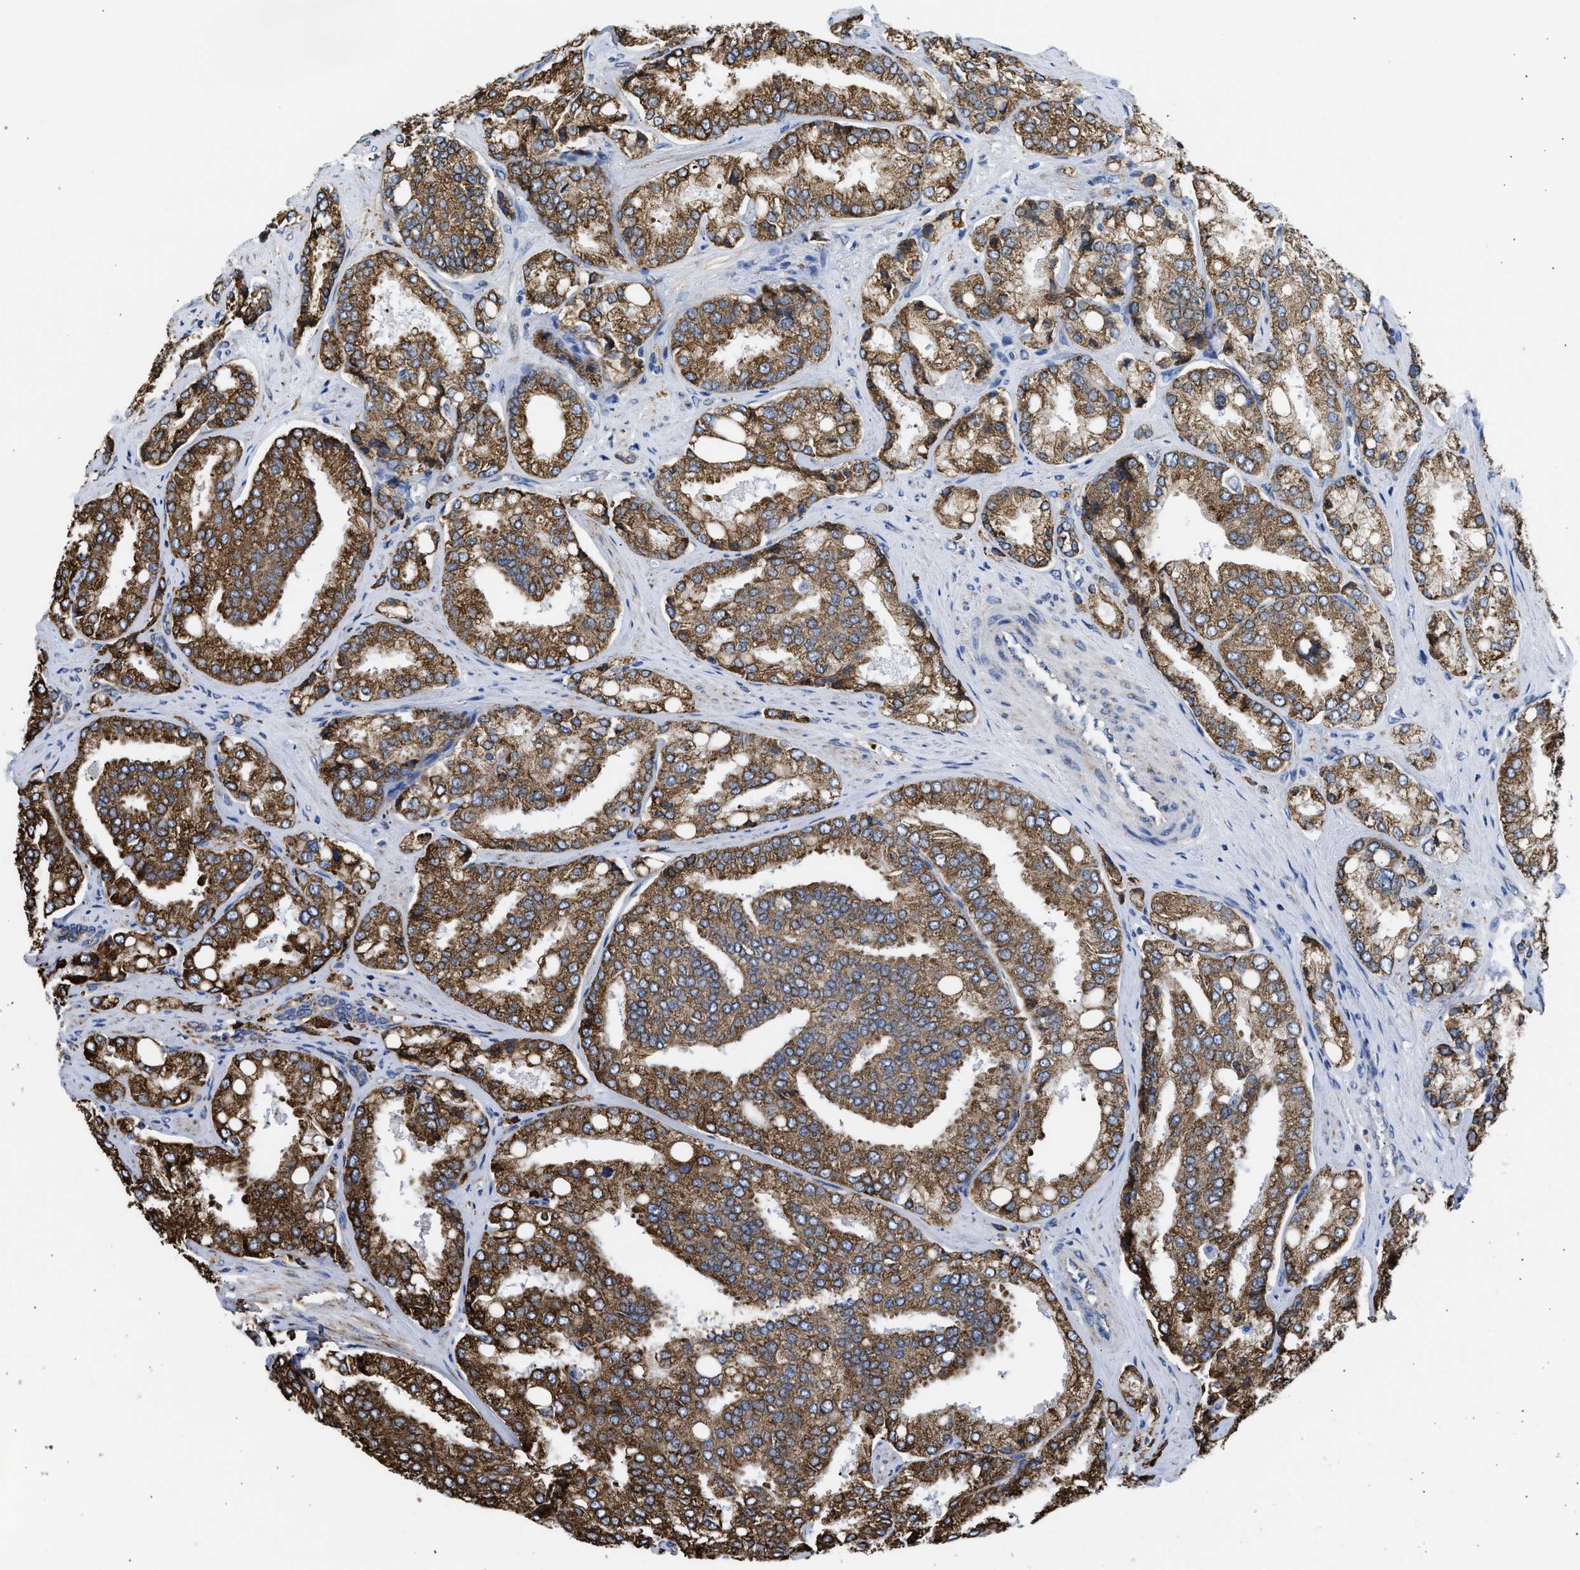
{"staining": {"intensity": "moderate", "quantity": ">75%", "location": "cytoplasmic/membranous"}, "tissue": "prostate cancer", "cell_type": "Tumor cells", "image_type": "cancer", "snomed": [{"axis": "morphology", "description": "Adenocarcinoma, High grade"}, {"axis": "topography", "description": "Prostate"}], "caption": "About >75% of tumor cells in human prostate adenocarcinoma (high-grade) exhibit moderate cytoplasmic/membranous protein positivity as visualized by brown immunohistochemical staining.", "gene": "CYCS", "patient": {"sex": "male", "age": 50}}